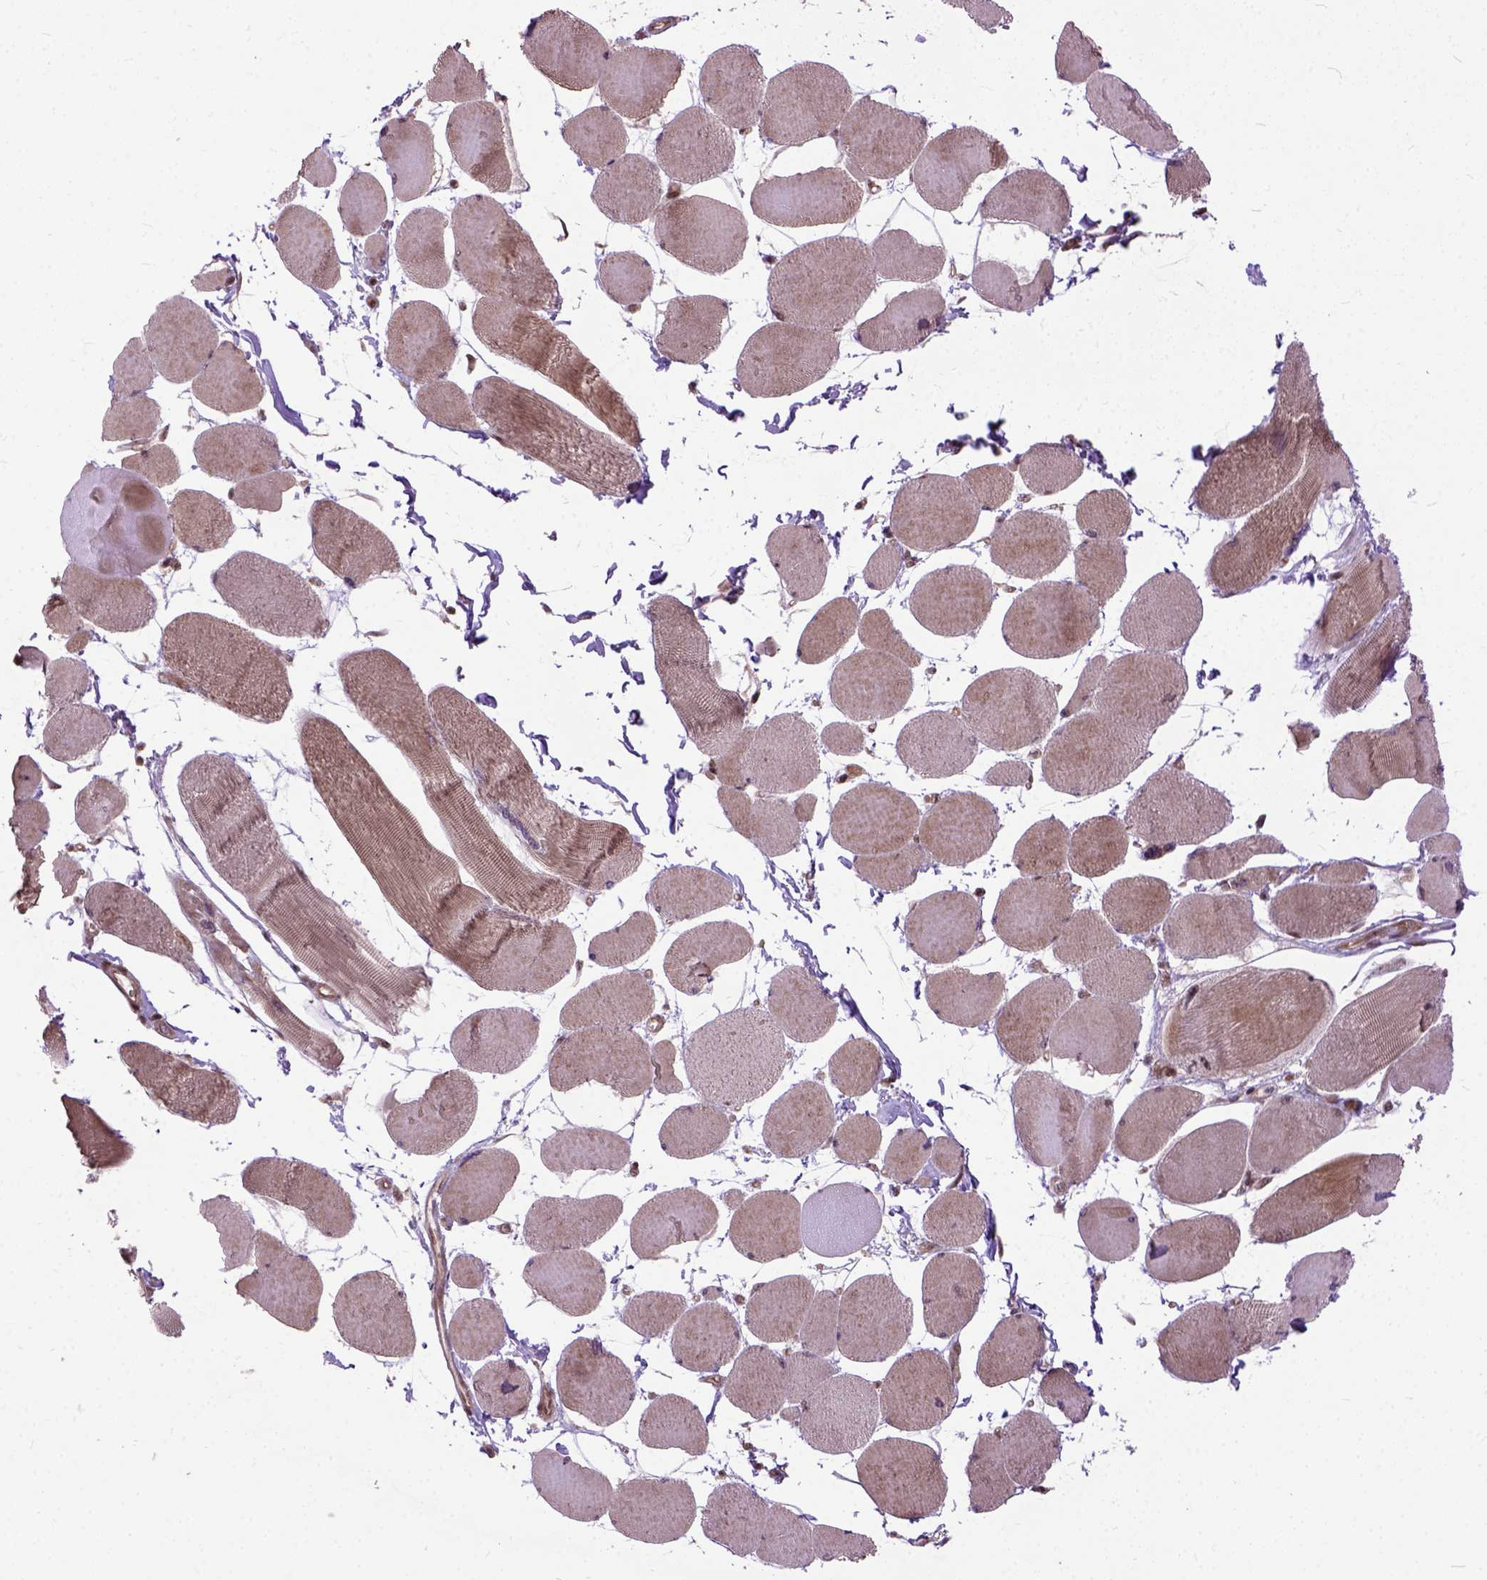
{"staining": {"intensity": "moderate", "quantity": ">75%", "location": "cytoplasmic/membranous,nuclear"}, "tissue": "skeletal muscle", "cell_type": "Myocytes", "image_type": "normal", "snomed": [{"axis": "morphology", "description": "Normal tissue, NOS"}, {"axis": "topography", "description": "Skeletal muscle"}], "caption": "A high-resolution photomicrograph shows immunohistochemistry (IHC) staining of normal skeletal muscle, which demonstrates moderate cytoplasmic/membranous,nuclear expression in approximately >75% of myocytes.", "gene": "ZNF630", "patient": {"sex": "female", "age": 75}}